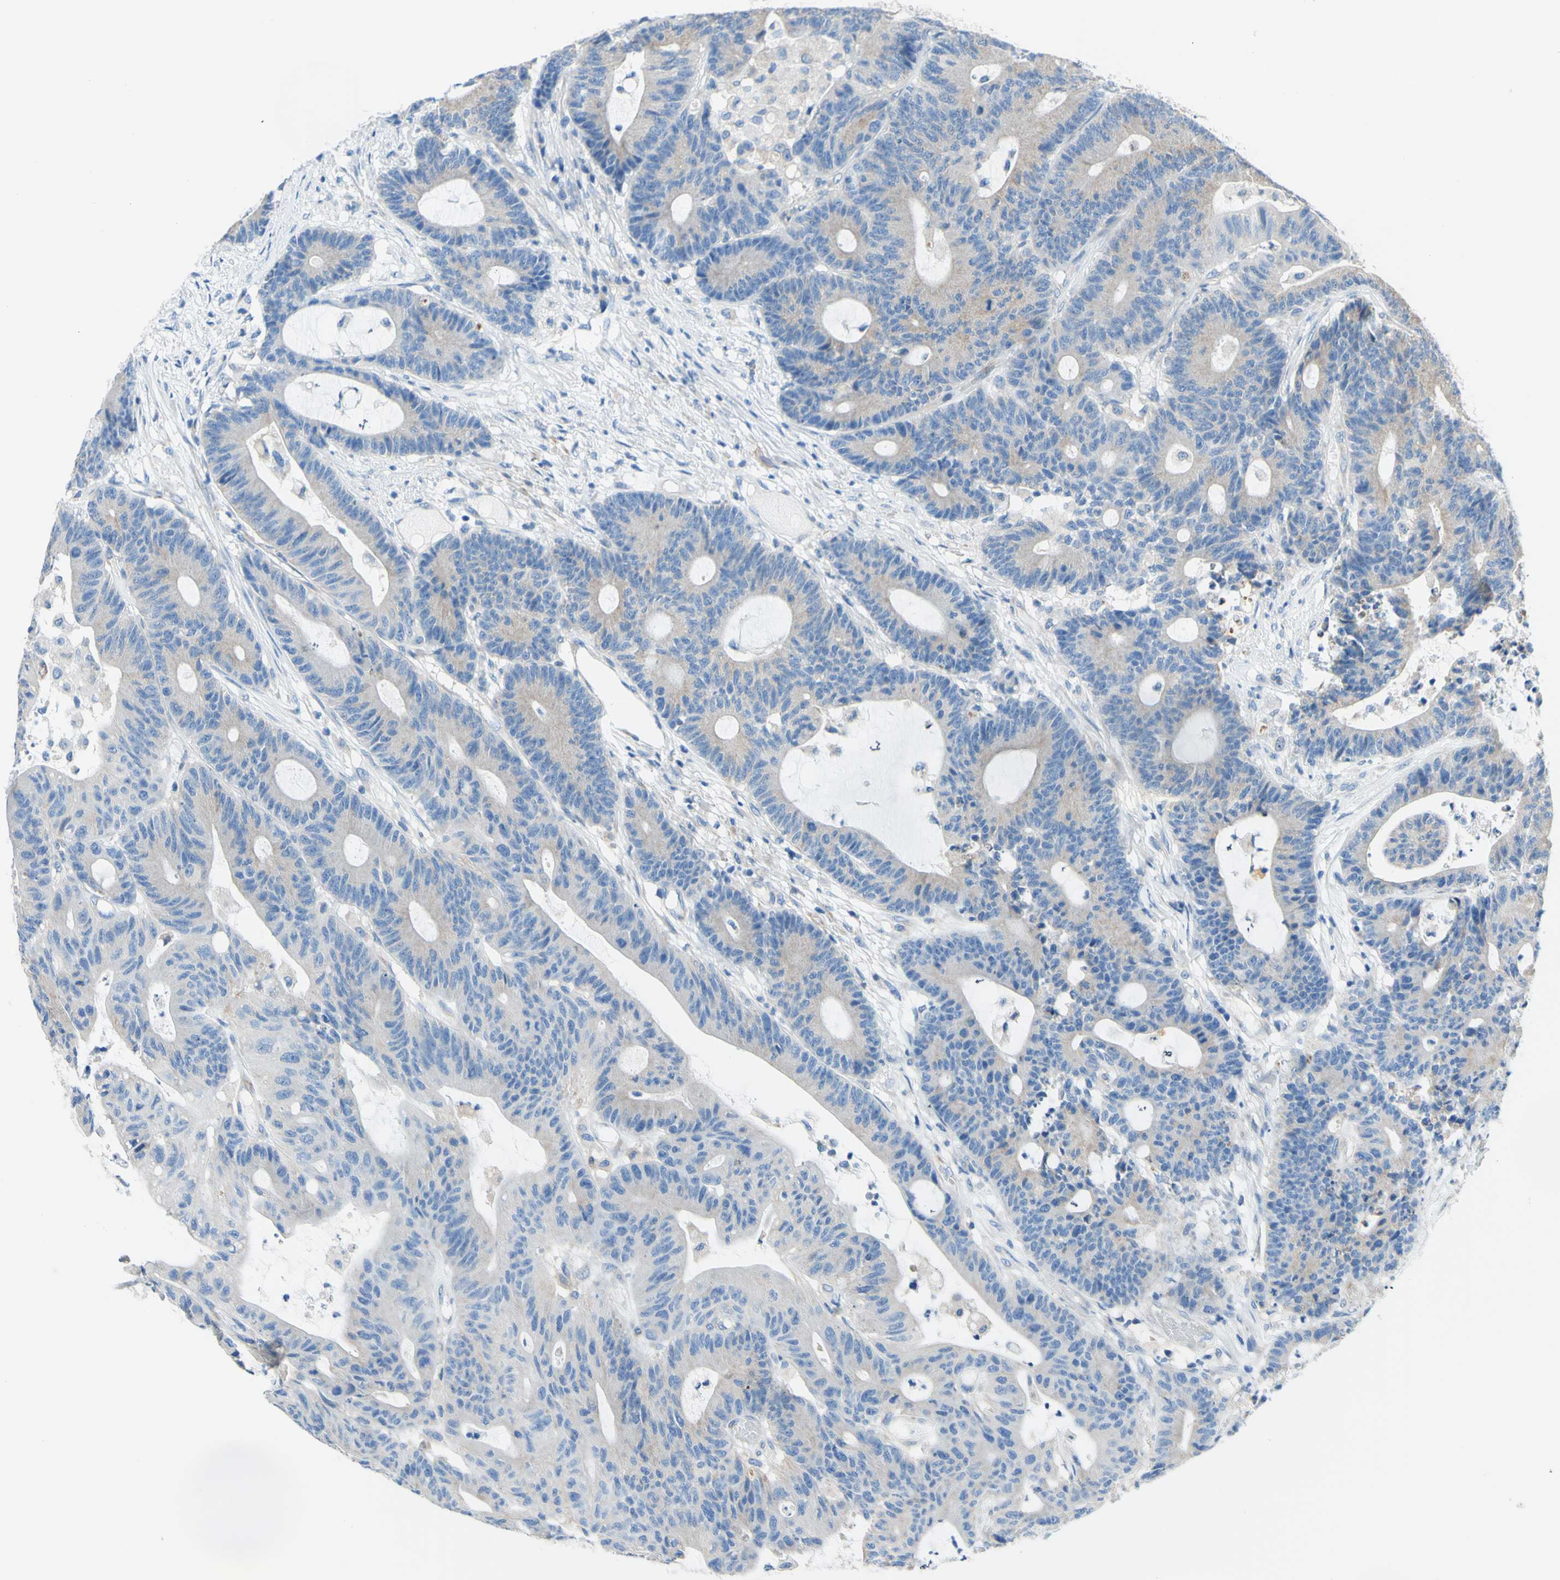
{"staining": {"intensity": "weak", "quantity": "<25%", "location": "cytoplasmic/membranous"}, "tissue": "colorectal cancer", "cell_type": "Tumor cells", "image_type": "cancer", "snomed": [{"axis": "morphology", "description": "Adenocarcinoma, NOS"}, {"axis": "topography", "description": "Colon"}], "caption": "Immunohistochemistry (IHC) photomicrograph of human adenocarcinoma (colorectal) stained for a protein (brown), which displays no staining in tumor cells.", "gene": "RETREG2", "patient": {"sex": "female", "age": 84}}